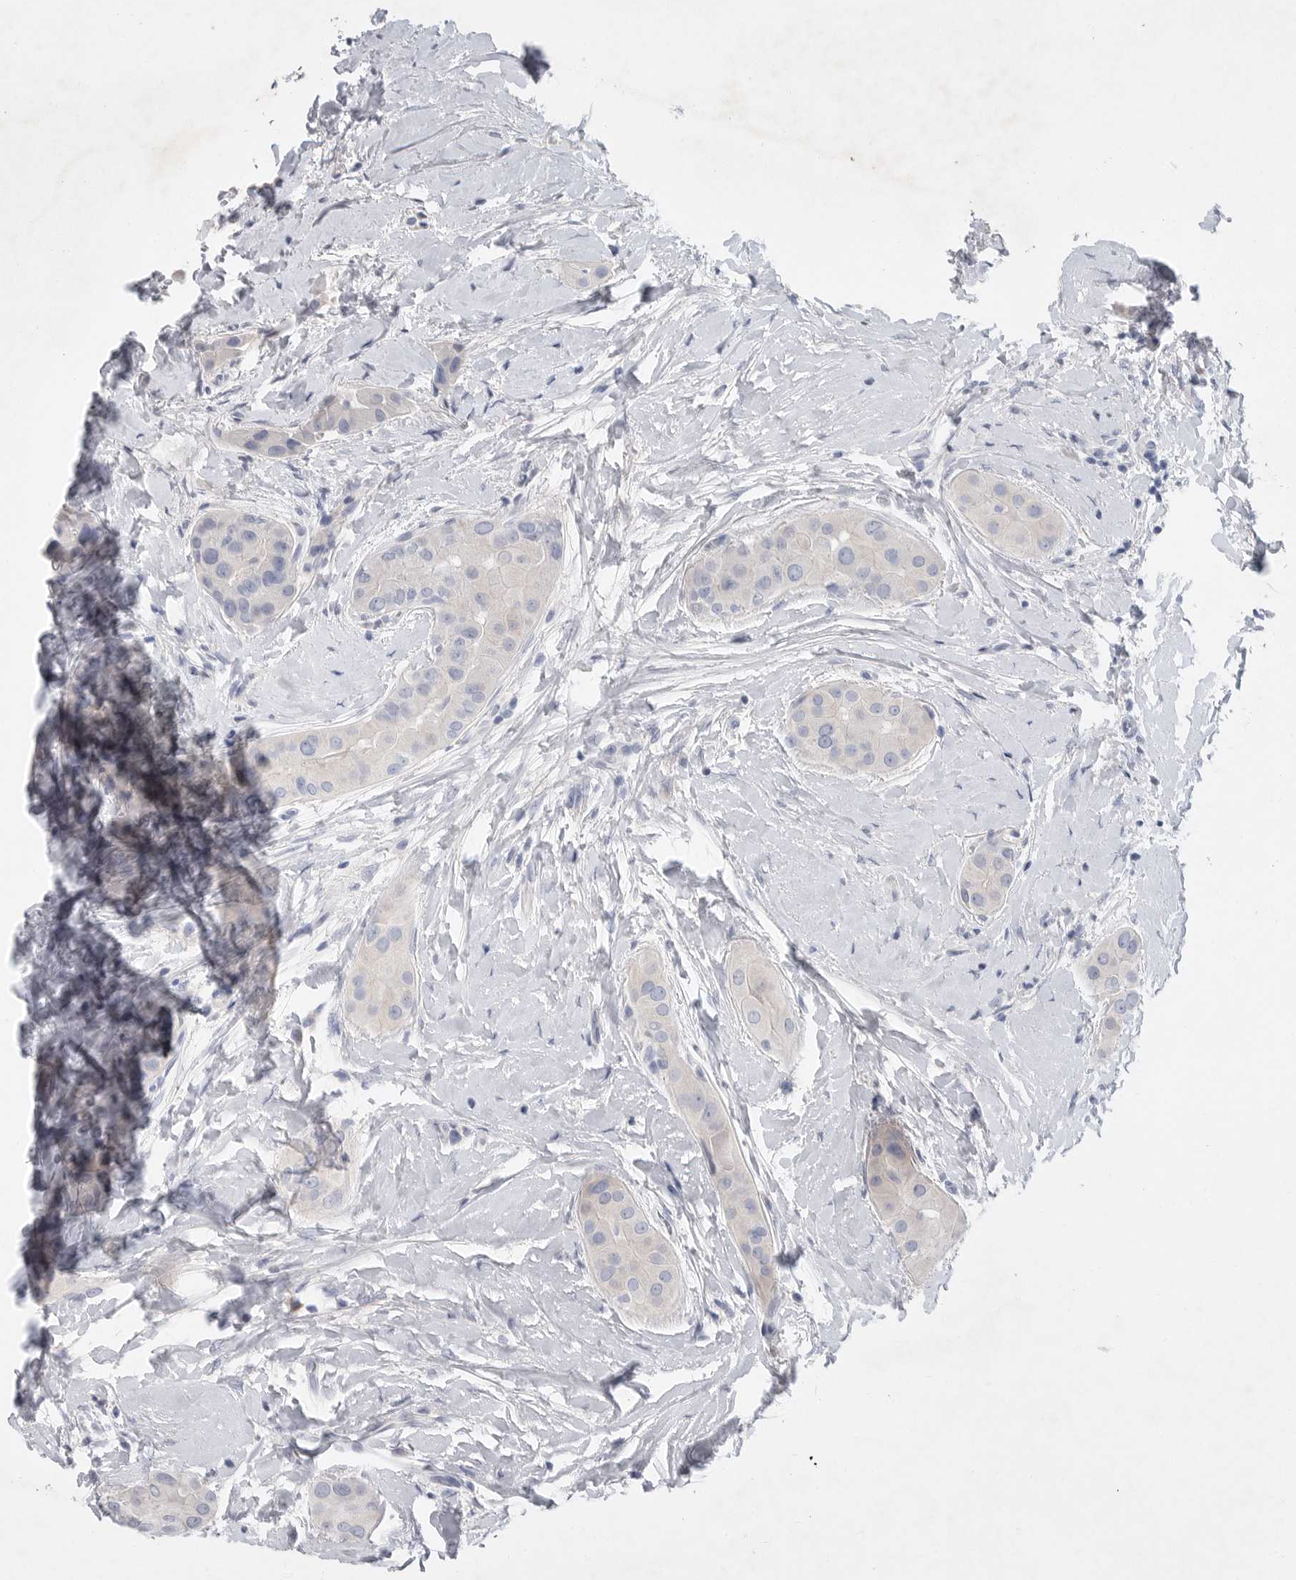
{"staining": {"intensity": "negative", "quantity": "none", "location": "none"}, "tissue": "thyroid cancer", "cell_type": "Tumor cells", "image_type": "cancer", "snomed": [{"axis": "morphology", "description": "Papillary adenocarcinoma, NOS"}, {"axis": "topography", "description": "Thyroid gland"}], "caption": "IHC image of neoplastic tissue: thyroid cancer stained with DAB displays no significant protein expression in tumor cells. (Brightfield microscopy of DAB (3,3'-diaminobenzidine) IHC at high magnification).", "gene": "CAMK2B", "patient": {"sex": "male", "age": 33}}